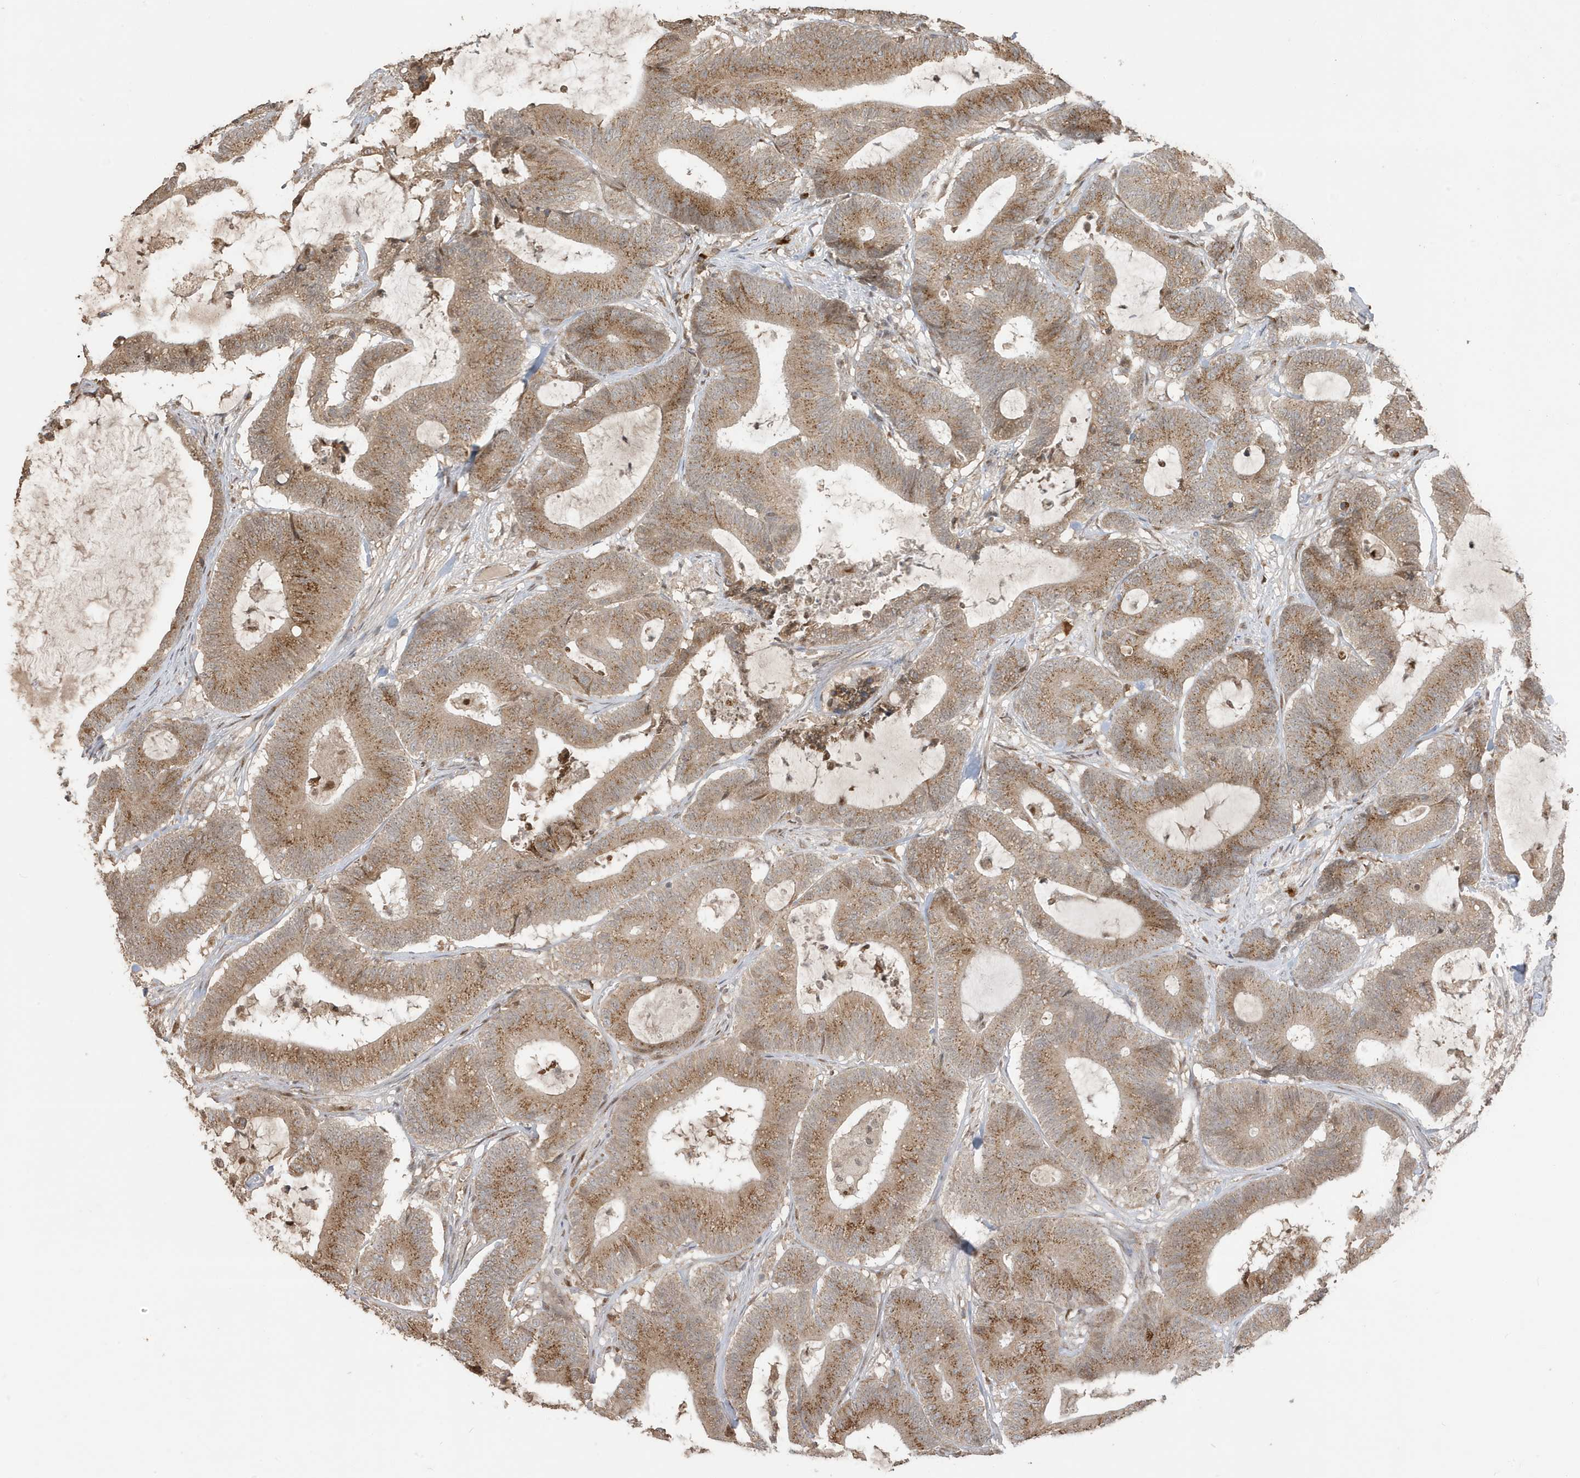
{"staining": {"intensity": "moderate", "quantity": ">75%", "location": "cytoplasmic/membranous"}, "tissue": "colorectal cancer", "cell_type": "Tumor cells", "image_type": "cancer", "snomed": [{"axis": "morphology", "description": "Adenocarcinoma, NOS"}, {"axis": "topography", "description": "Colon"}], "caption": "Colorectal cancer (adenocarcinoma) tissue shows moderate cytoplasmic/membranous positivity in about >75% of tumor cells, visualized by immunohistochemistry.", "gene": "RER1", "patient": {"sex": "female", "age": 84}}